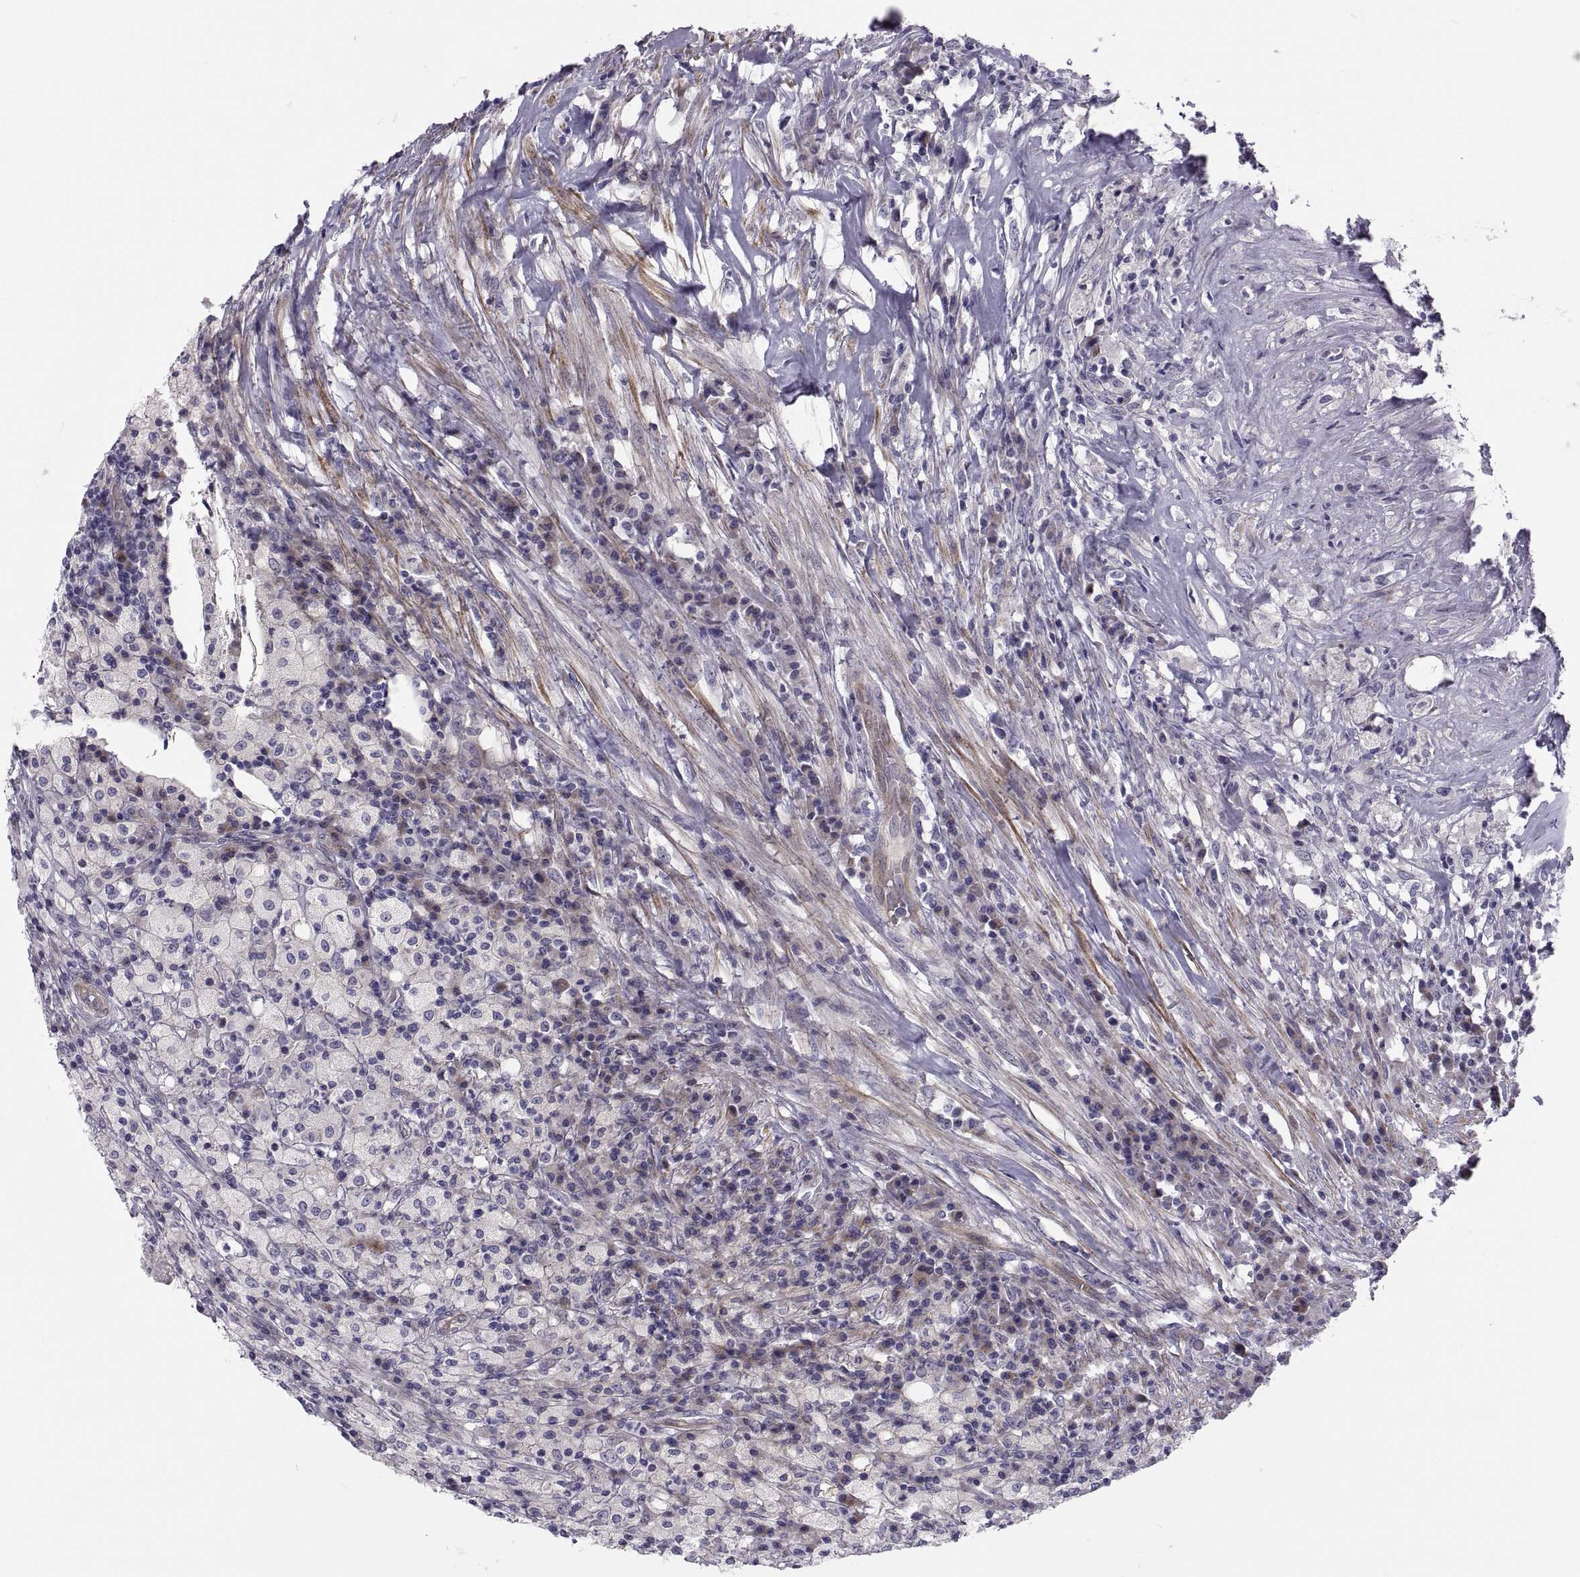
{"staining": {"intensity": "negative", "quantity": "none", "location": "none"}, "tissue": "testis cancer", "cell_type": "Tumor cells", "image_type": "cancer", "snomed": [{"axis": "morphology", "description": "Necrosis, NOS"}, {"axis": "morphology", "description": "Carcinoma, Embryonal, NOS"}, {"axis": "topography", "description": "Testis"}], "caption": "Testis cancer (embryonal carcinoma) was stained to show a protein in brown. There is no significant positivity in tumor cells.", "gene": "TMEM158", "patient": {"sex": "male", "age": 19}}